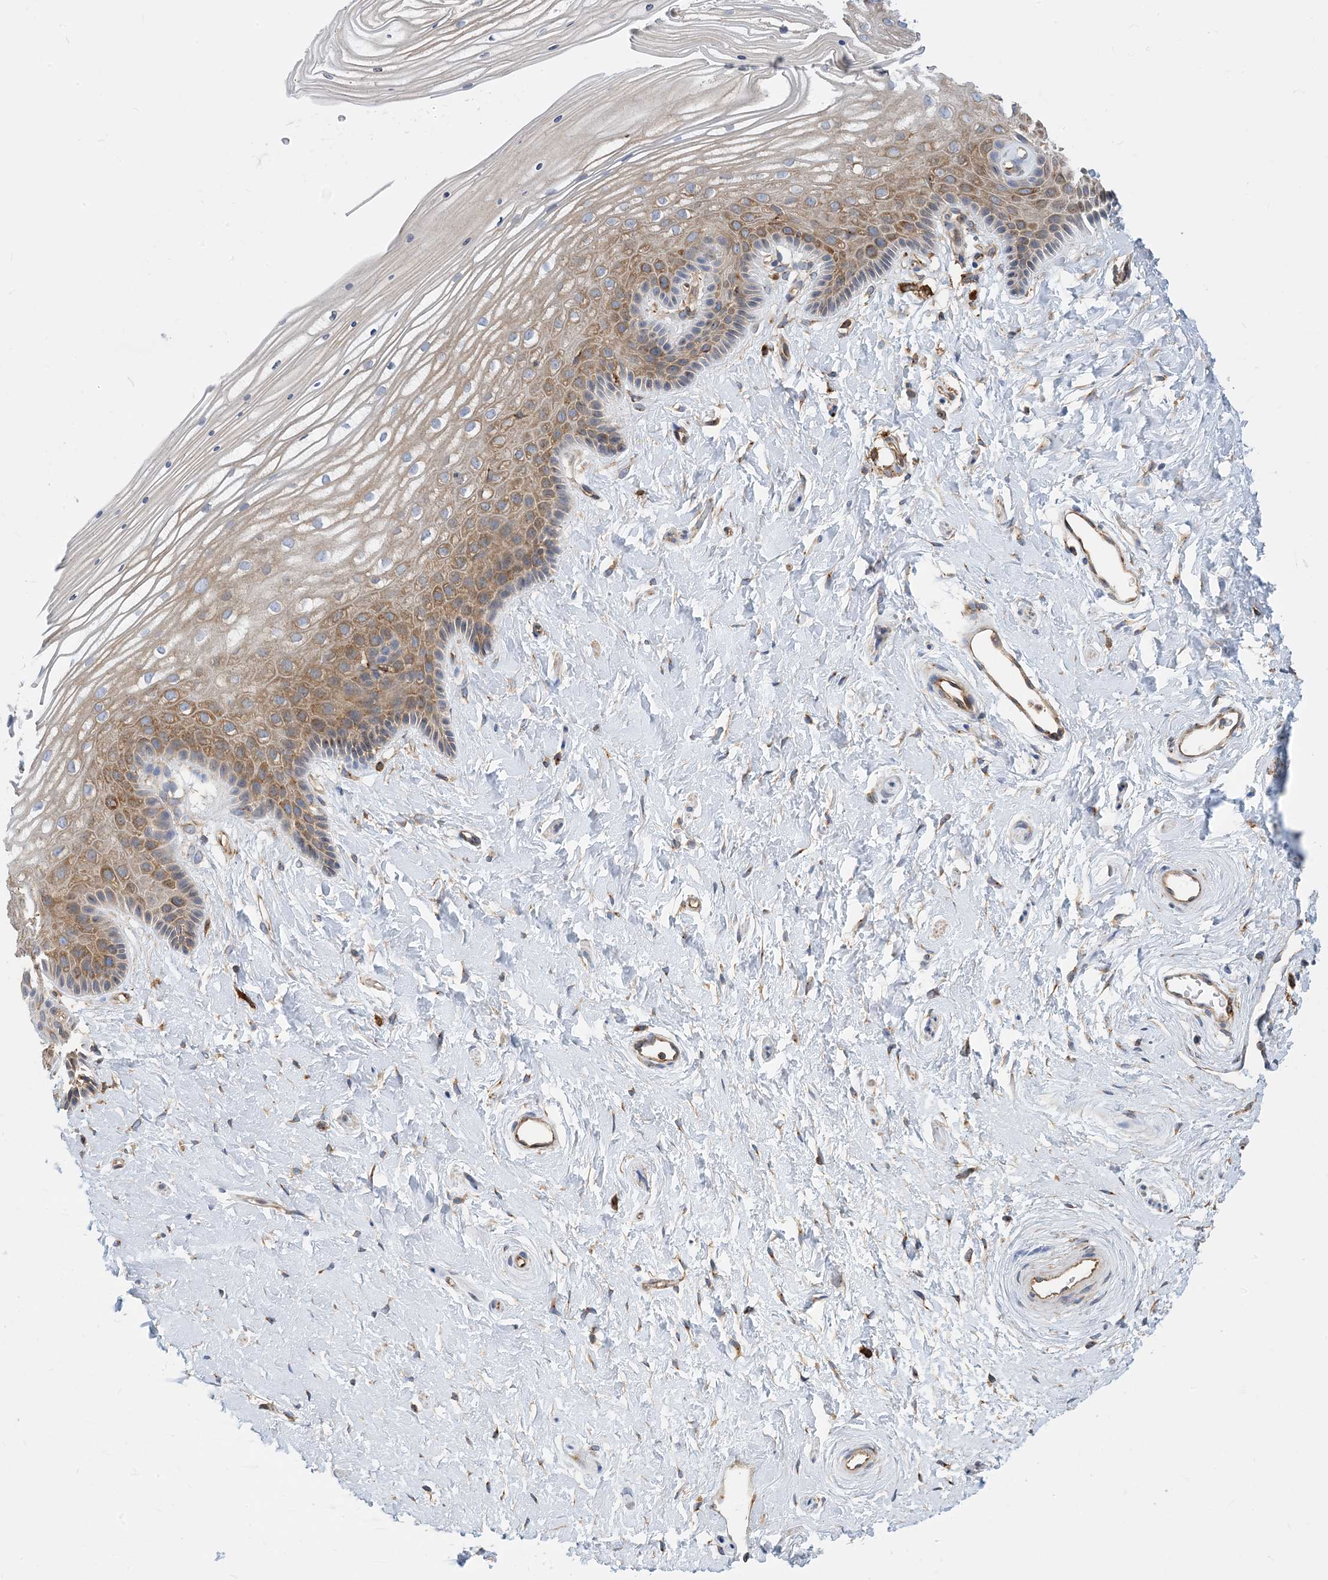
{"staining": {"intensity": "moderate", "quantity": "25%-75%", "location": "cytoplasmic/membranous"}, "tissue": "vagina", "cell_type": "Squamous epithelial cells", "image_type": "normal", "snomed": [{"axis": "morphology", "description": "Normal tissue, NOS"}, {"axis": "topography", "description": "Vagina"}, {"axis": "topography", "description": "Cervix"}], "caption": "Immunohistochemistry (IHC) of unremarkable vagina exhibits medium levels of moderate cytoplasmic/membranous expression in about 25%-75% of squamous epithelial cells.", "gene": "DYNC1LI1", "patient": {"sex": "female", "age": 40}}